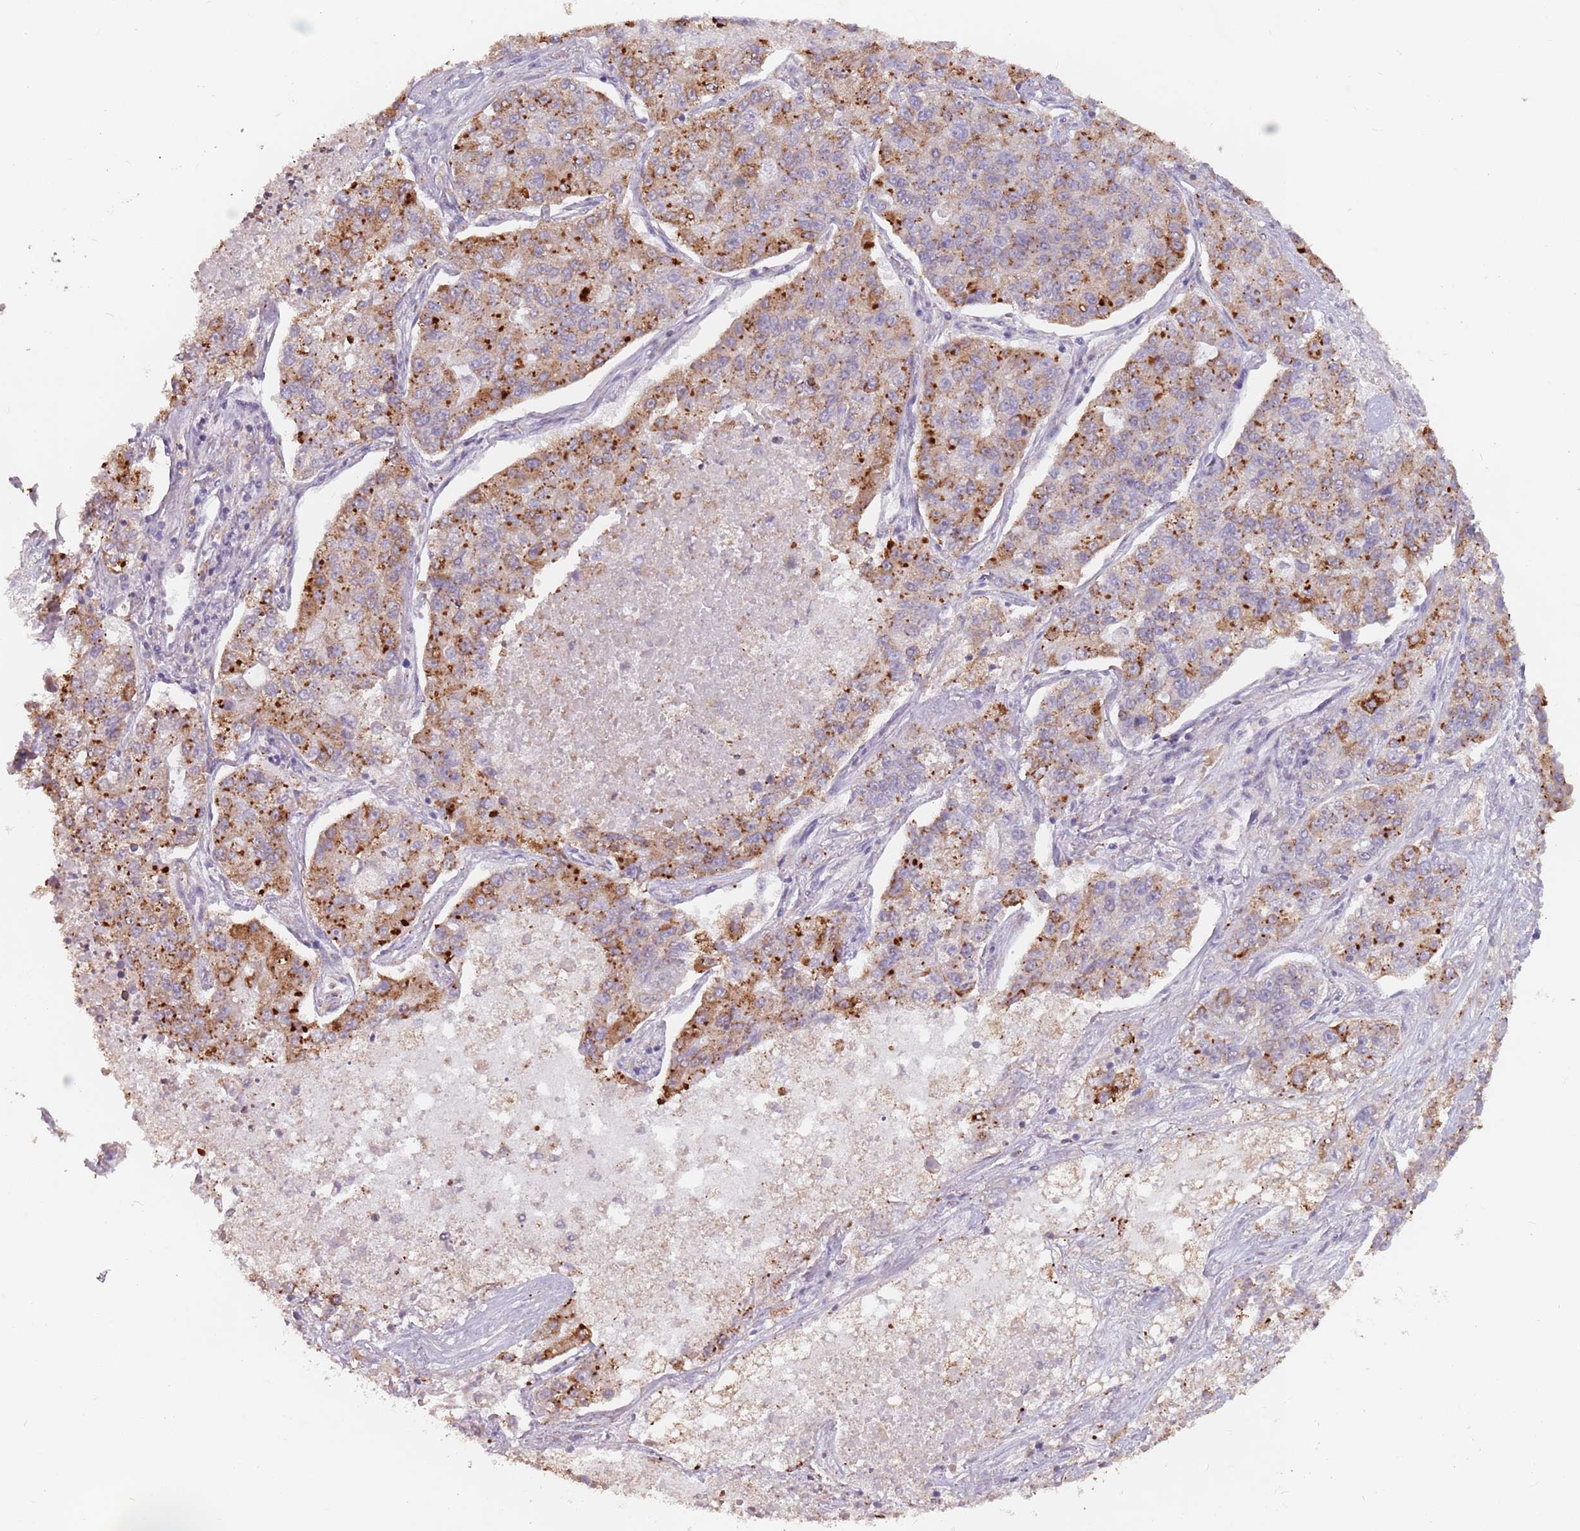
{"staining": {"intensity": "moderate", "quantity": "25%-75%", "location": "cytoplasmic/membranous"}, "tissue": "lung cancer", "cell_type": "Tumor cells", "image_type": "cancer", "snomed": [{"axis": "morphology", "description": "Adenocarcinoma, NOS"}, {"axis": "topography", "description": "Lung"}], "caption": "Immunohistochemistry staining of lung adenocarcinoma, which shows medium levels of moderate cytoplasmic/membranous positivity in approximately 25%-75% of tumor cells indicating moderate cytoplasmic/membranous protein expression. The staining was performed using DAB (brown) for protein detection and nuclei were counterstained in hematoxylin (blue).", "gene": "RPS9", "patient": {"sex": "male", "age": 49}}